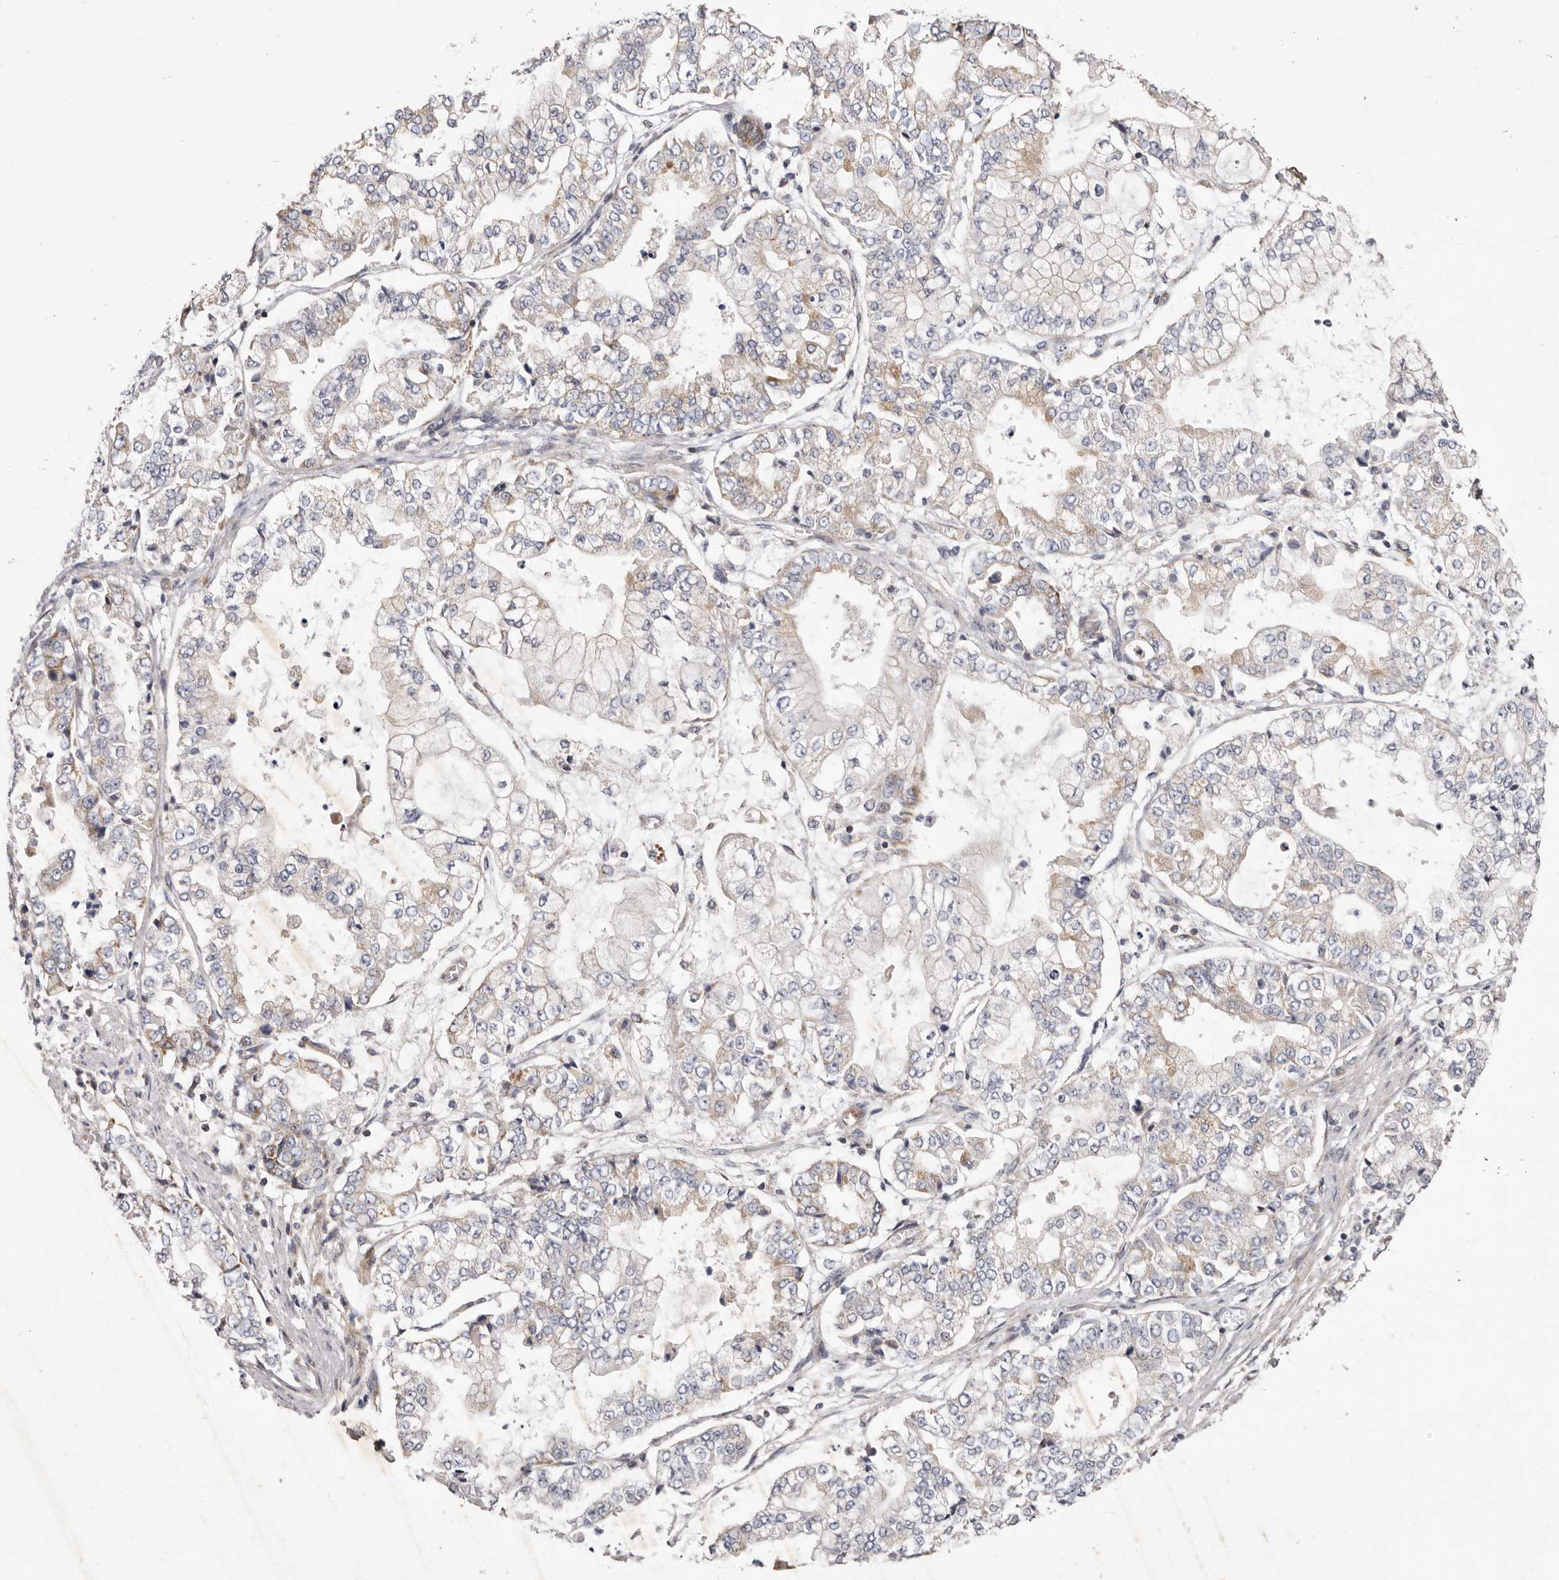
{"staining": {"intensity": "weak", "quantity": "25%-75%", "location": "cytoplasmic/membranous"}, "tissue": "stomach cancer", "cell_type": "Tumor cells", "image_type": "cancer", "snomed": [{"axis": "morphology", "description": "Adenocarcinoma, NOS"}, {"axis": "topography", "description": "Stomach"}], "caption": "Immunohistochemistry (IHC) image of human stomach adenocarcinoma stained for a protein (brown), which exhibits low levels of weak cytoplasmic/membranous expression in about 25%-75% of tumor cells.", "gene": "TIMM17B", "patient": {"sex": "male", "age": 76}}